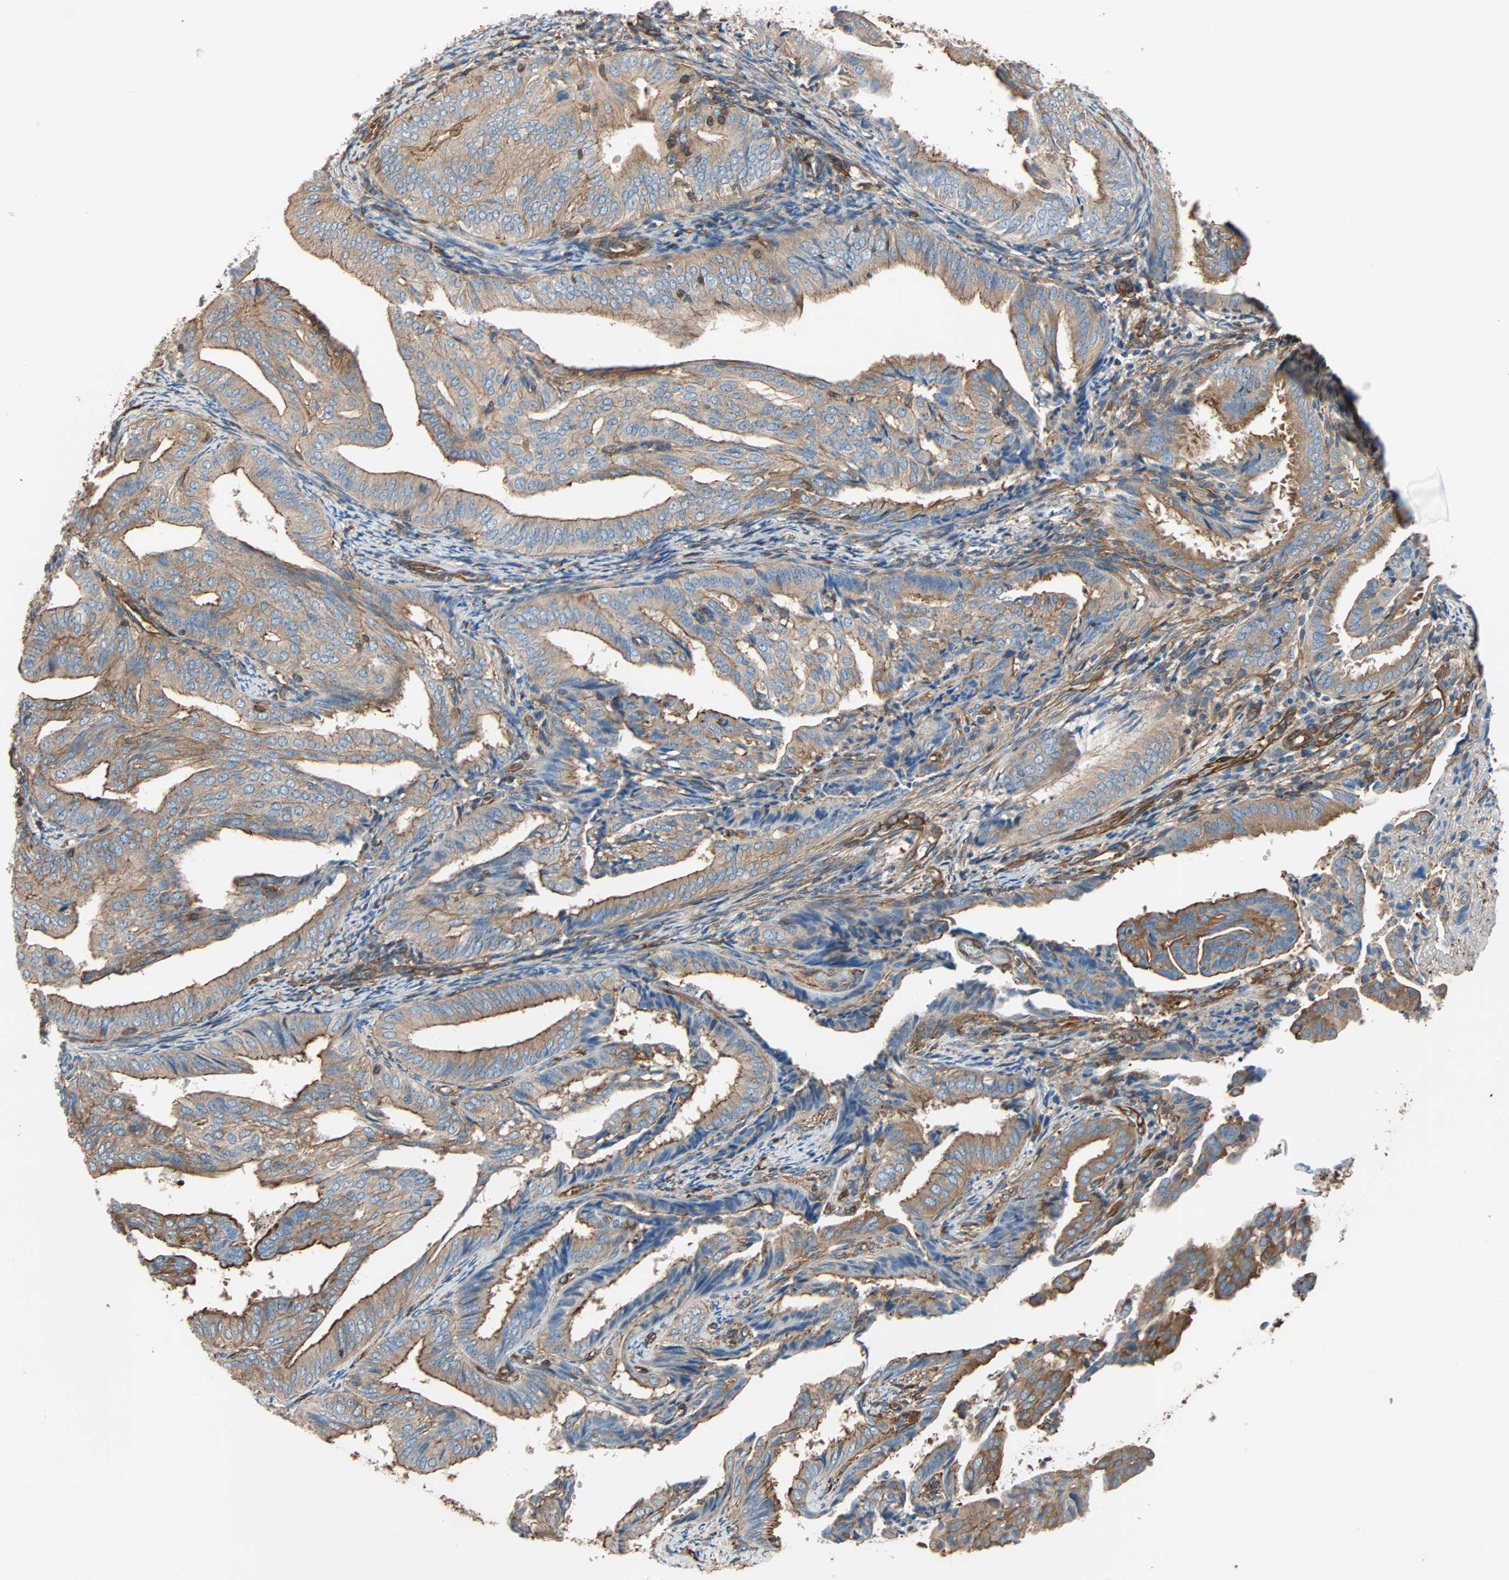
{"staining": {"intensity": "moderate", "quantity": "25%-75%", "location": "cytoplasmic/membranous"}, "tissue": "endometrial cancer", "cell_type": "Tumor cells", "image_type": "cancer", "snomed": [{"axis": "morphology", "description": "Adenocarcinoma, NOS"}, {"axis": "topography", "description": "Endometrium"}], "caption": "A medium amount of moderate cytoplasmic/membranous positivity is present in about 25%-75% of tumor cells in endometrial adenocarcinoma tissue.", "gene": "GALNT10", "patient": {"sex": "female", "age": 58}}